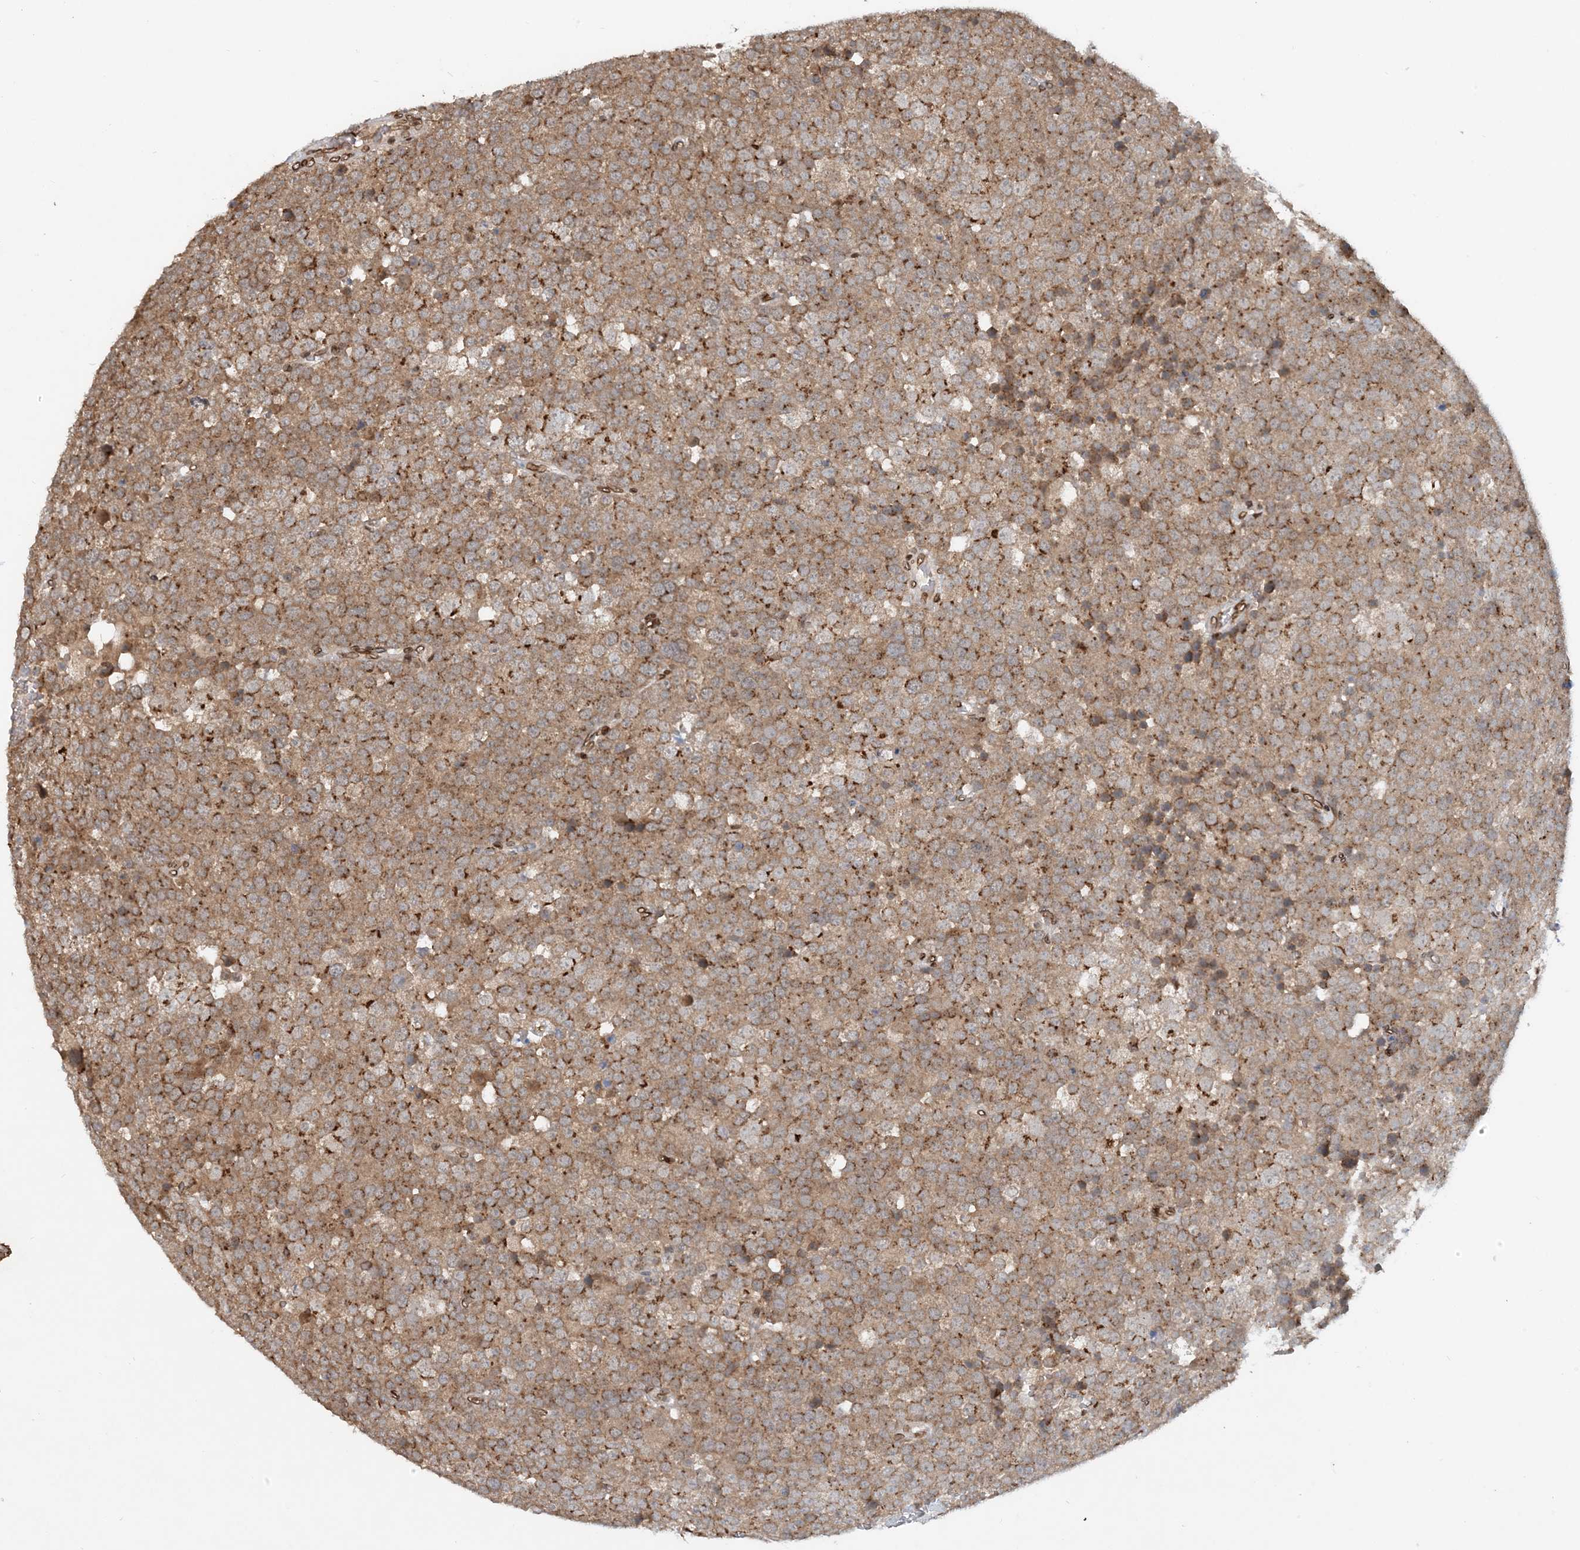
{"staining": {"intensity": "moderate", "quantity": ">75%", "location": "cytoplasmic/membranous"}, "tissue": "testis cancer", "cell_type": "Tumor cells", "image_type": "cancer", "snomed": [{"axis": "morphology", "description": "Seminoma, NOS"}, {"axis": "topography", "description": "Testis"}], "caption": "Seminoma (testis) stained with a protein marker reveals moderate staining in tumor cells.", "gene": "SLC35A2", "patient": {"sex": "male", "age": 71}}